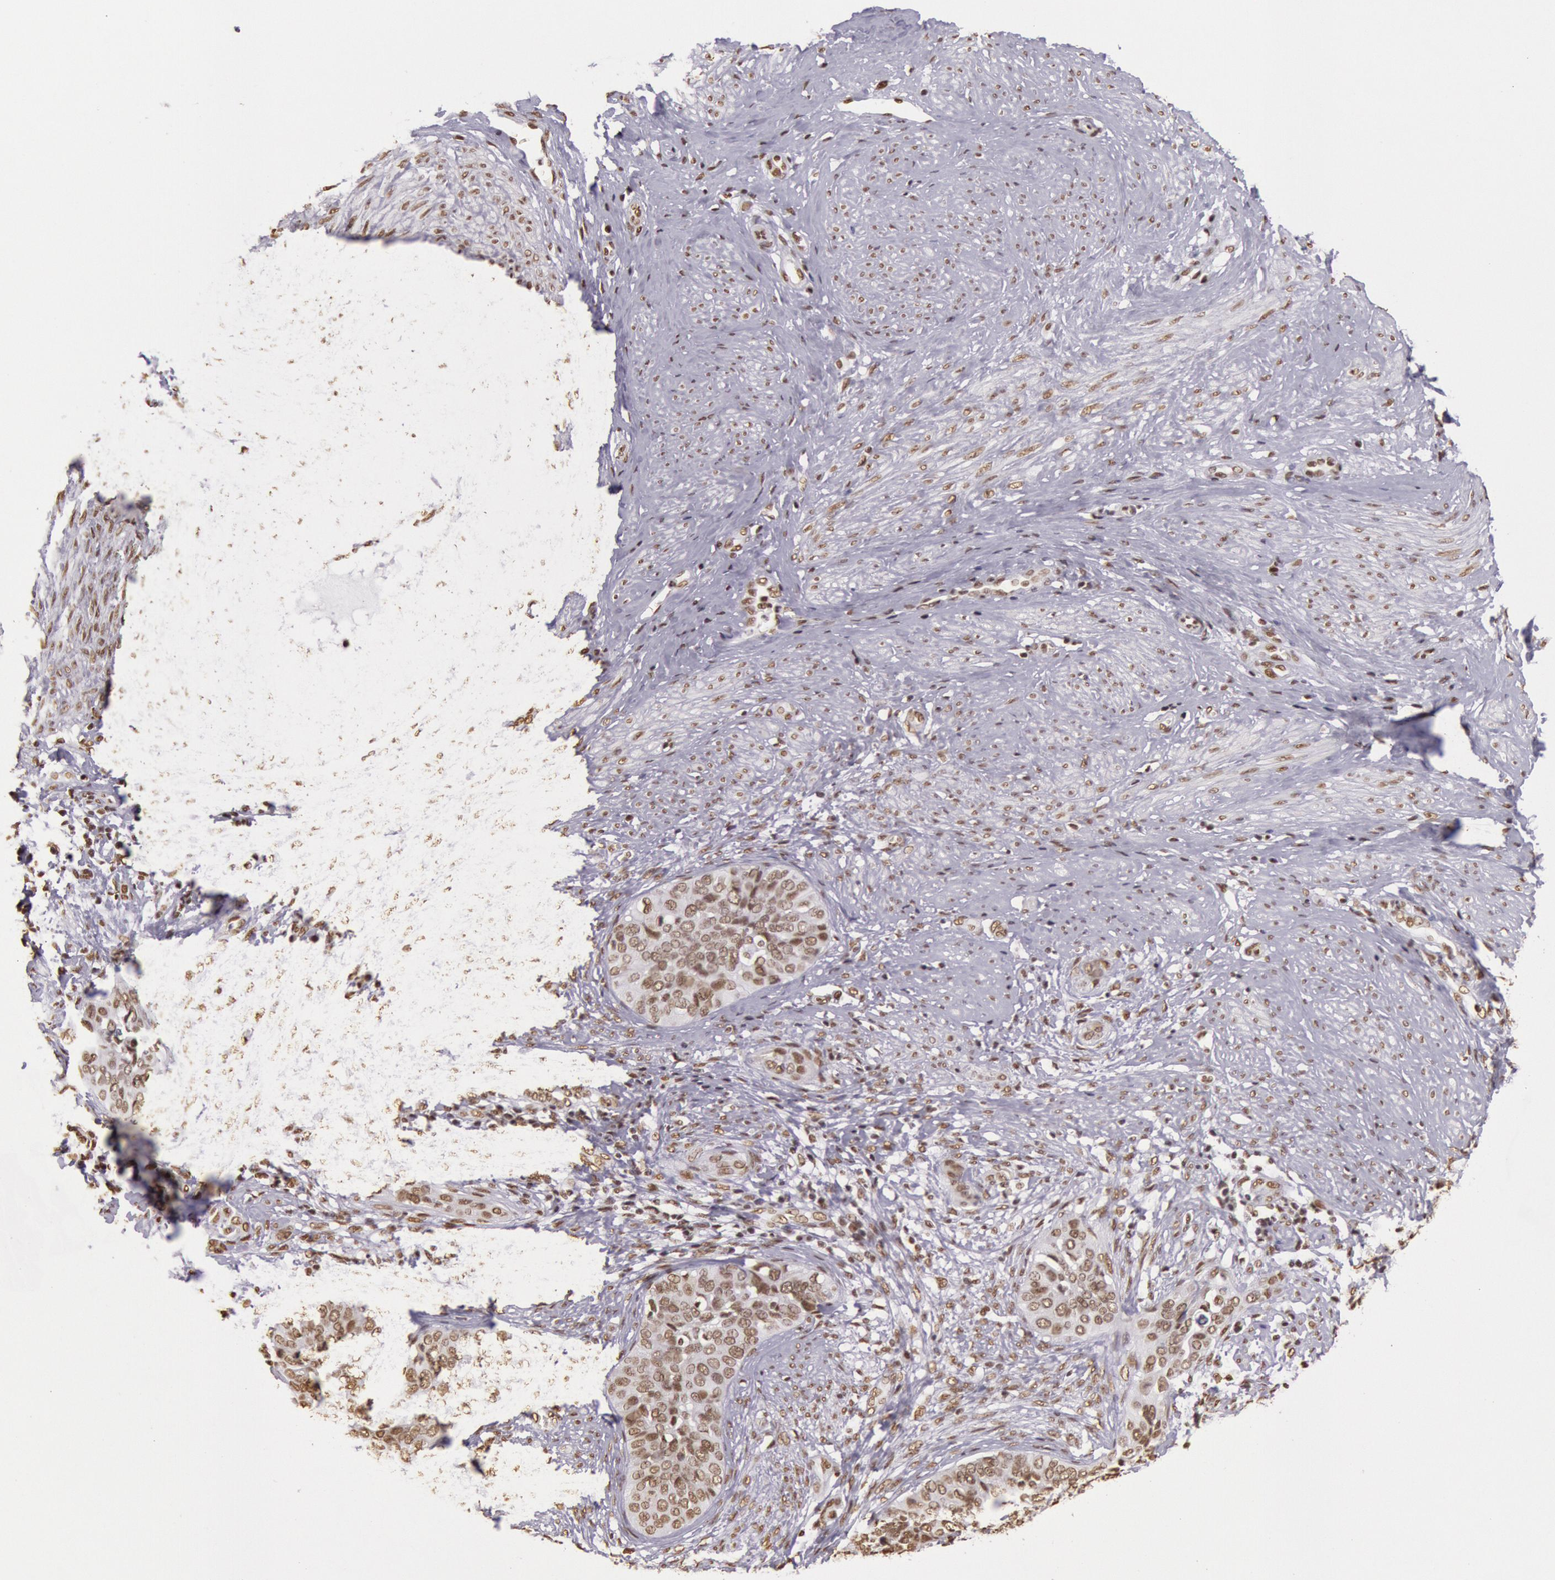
{"staining": {"intensity": "moderate", "quantity": ">75%", "location": "nuclear"}, "tissue": "cervical cancer", "cell_type": "Tumor cells", "image_type": "cancer", "snomed": [{"axis": "morphology", "description": "Squamous cell carcinoma, NOS"}, {"axis": "topography", "description": "Cervix"}], "caption": "IHC staining of cervical squamous cell carcinoma, which shows medium levels of moderate nuclear positivity in approximately >75% of tumor cells indicating moderate nuclear protein positivity. The staining was performed using DAB (brown) for protein detection and nuclei were counterstained in hematoxylin (blue).", "gene": "HNRNPH2", "patient": {"sex": "female", "age": 31}}